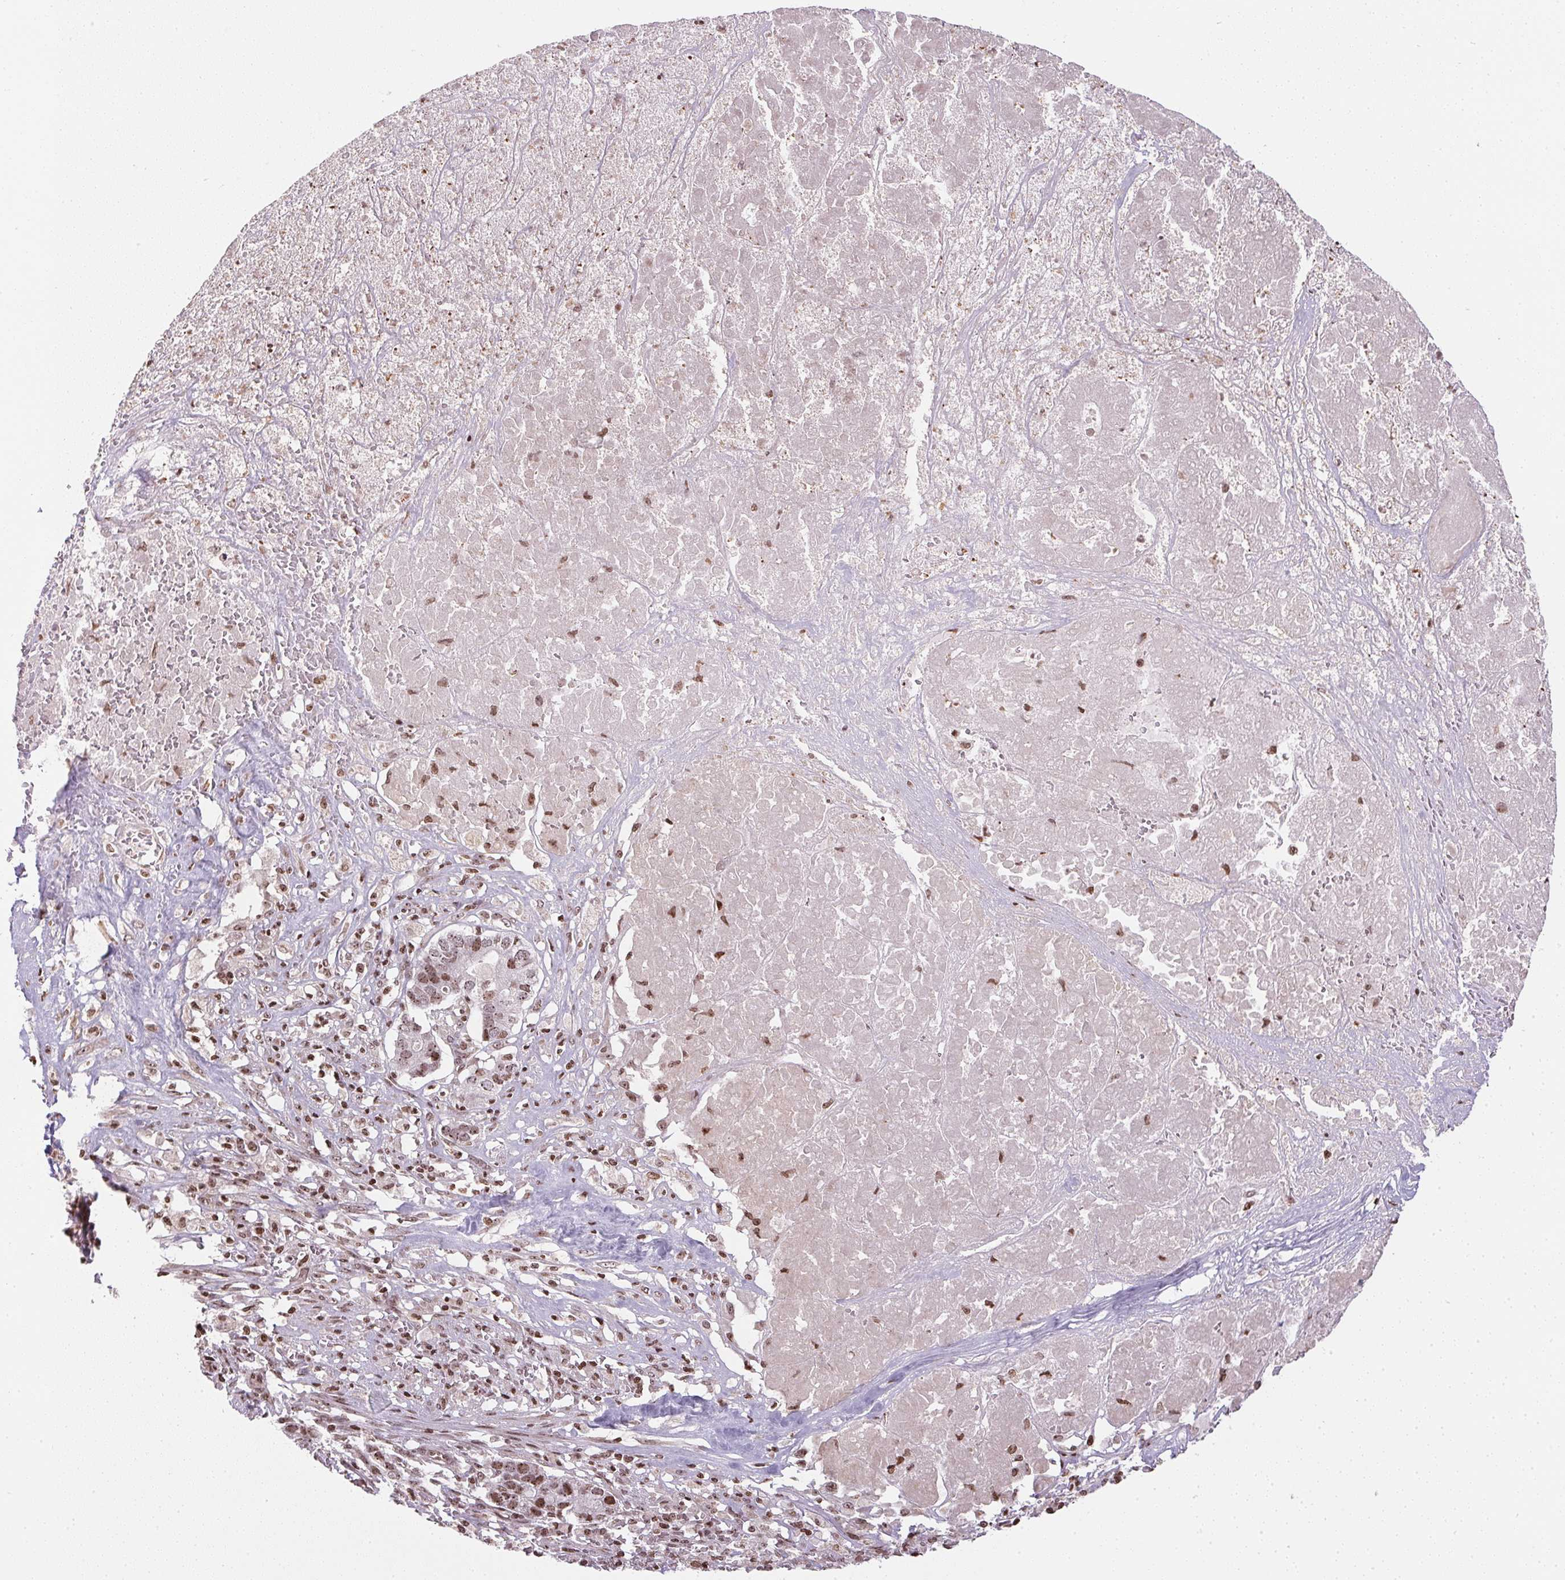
{"staining": {"intensity": "weak", "quantity": ">75%", "location": "nuclear"}, "tissue": "pancreatic cancer", "cell_type": "Tumor cells", "image_type": "cancer", "snomed": [{"axis": "morphology", "description": "Adenocarcinoma, NOS"}, {"axis": "topography", "description": "Pancreas"}], "caption": "Pancreatic cancer (adenocarcinoma) stained for a protein demonstrates weak nuclear positivity in tumor cells.", "gene": "RNF181", "patient": {"sex": "male", "age": 50}}